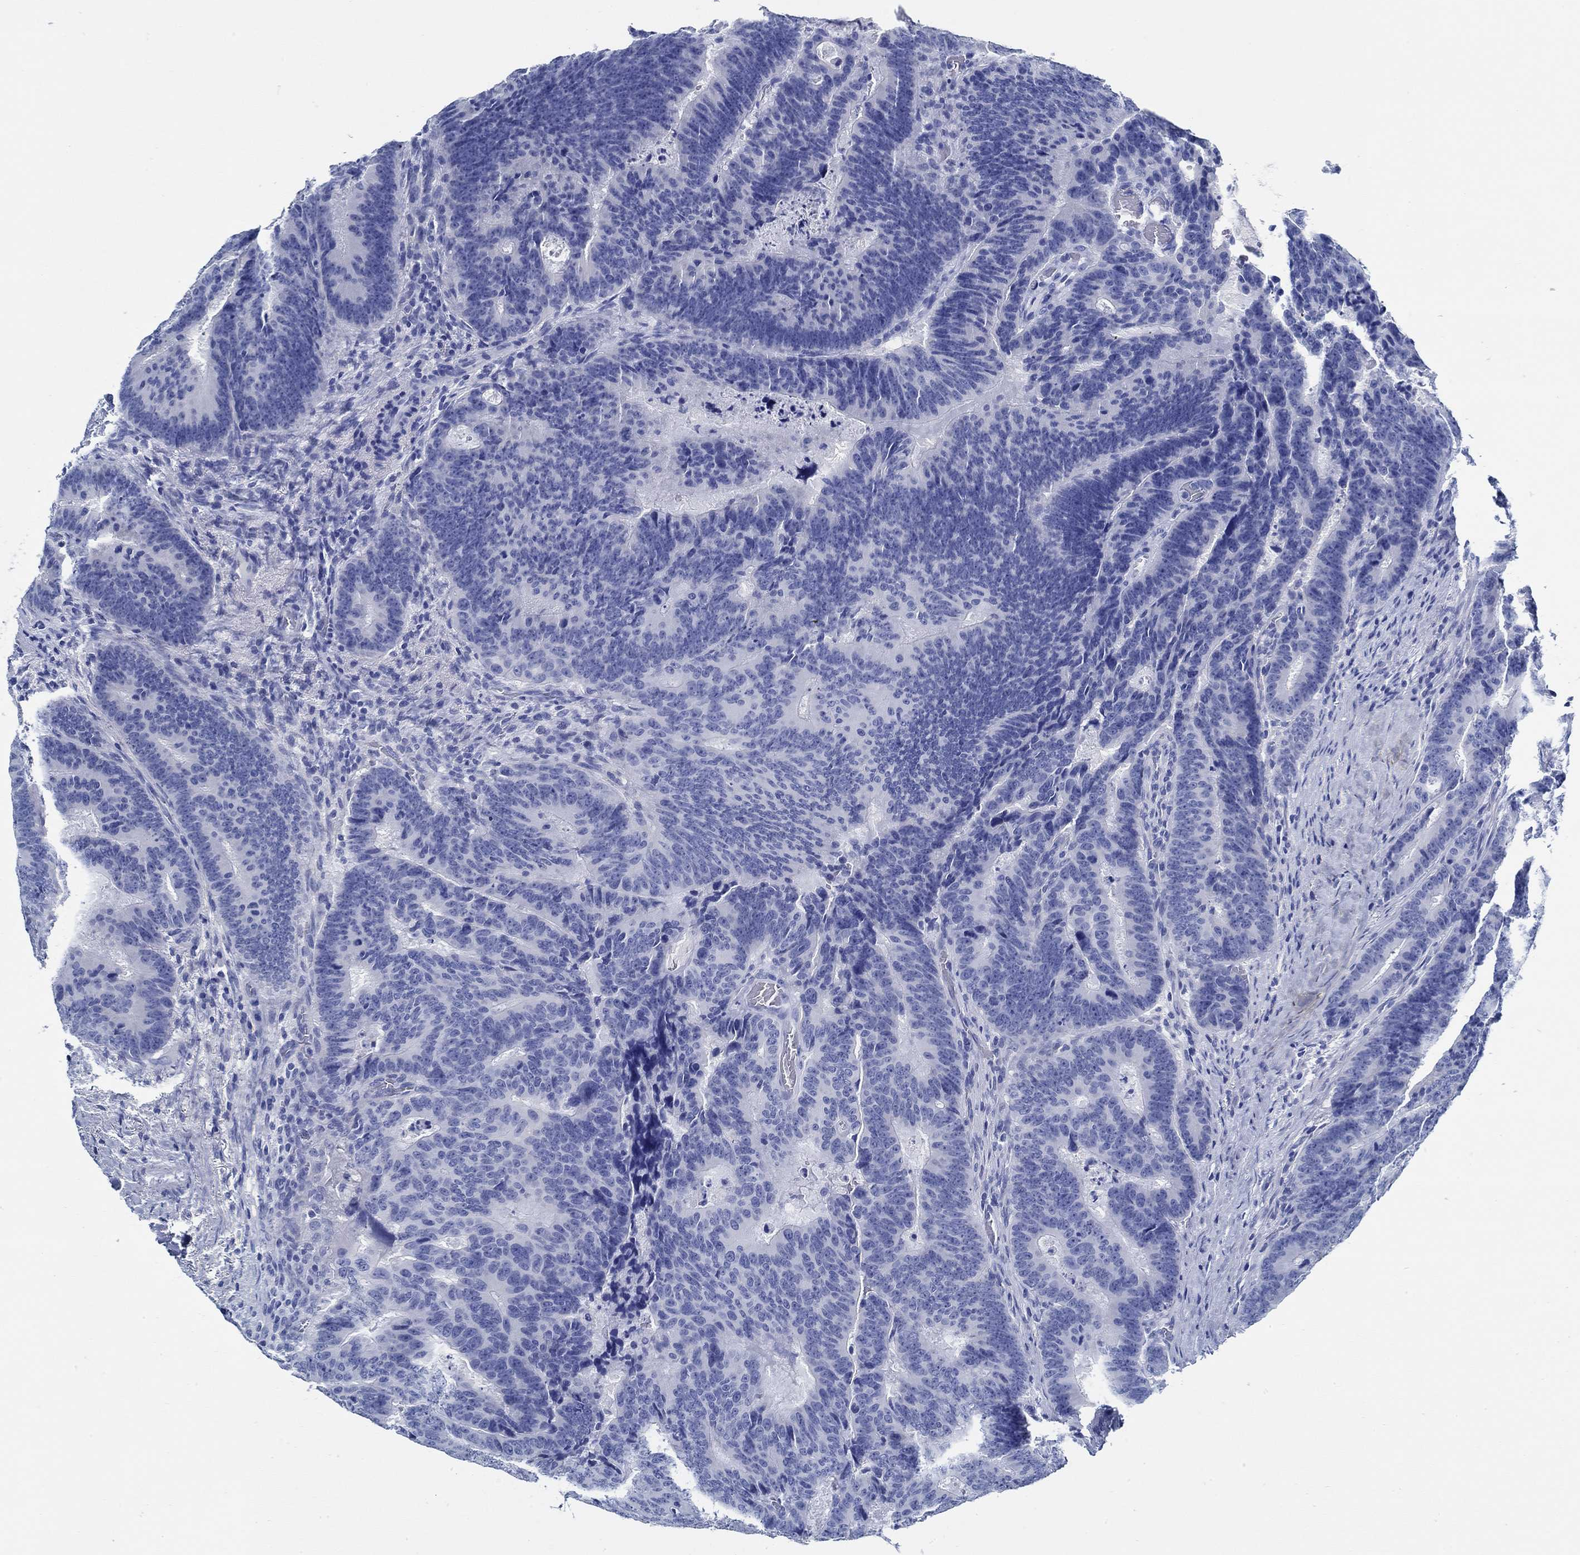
{"staining": {"intensity": "negative", "quantity": "none", "location": "none"}, "tissue": "colorectal cancer", "cell_type": "Tumor cells", "image_type": "cancer", "snomed": [{"axis": "morphology", "description": "Adenocarcinoma, NOS"}, {"axis": "topography", "description": "Colon"}], "caption": "A micrograph of colorectal adenocarcinoma stained for a protein displays no brown staining in tumor cells.", "gene": "SLC45A1", "patient": {"sex": "female", "age": 82}}